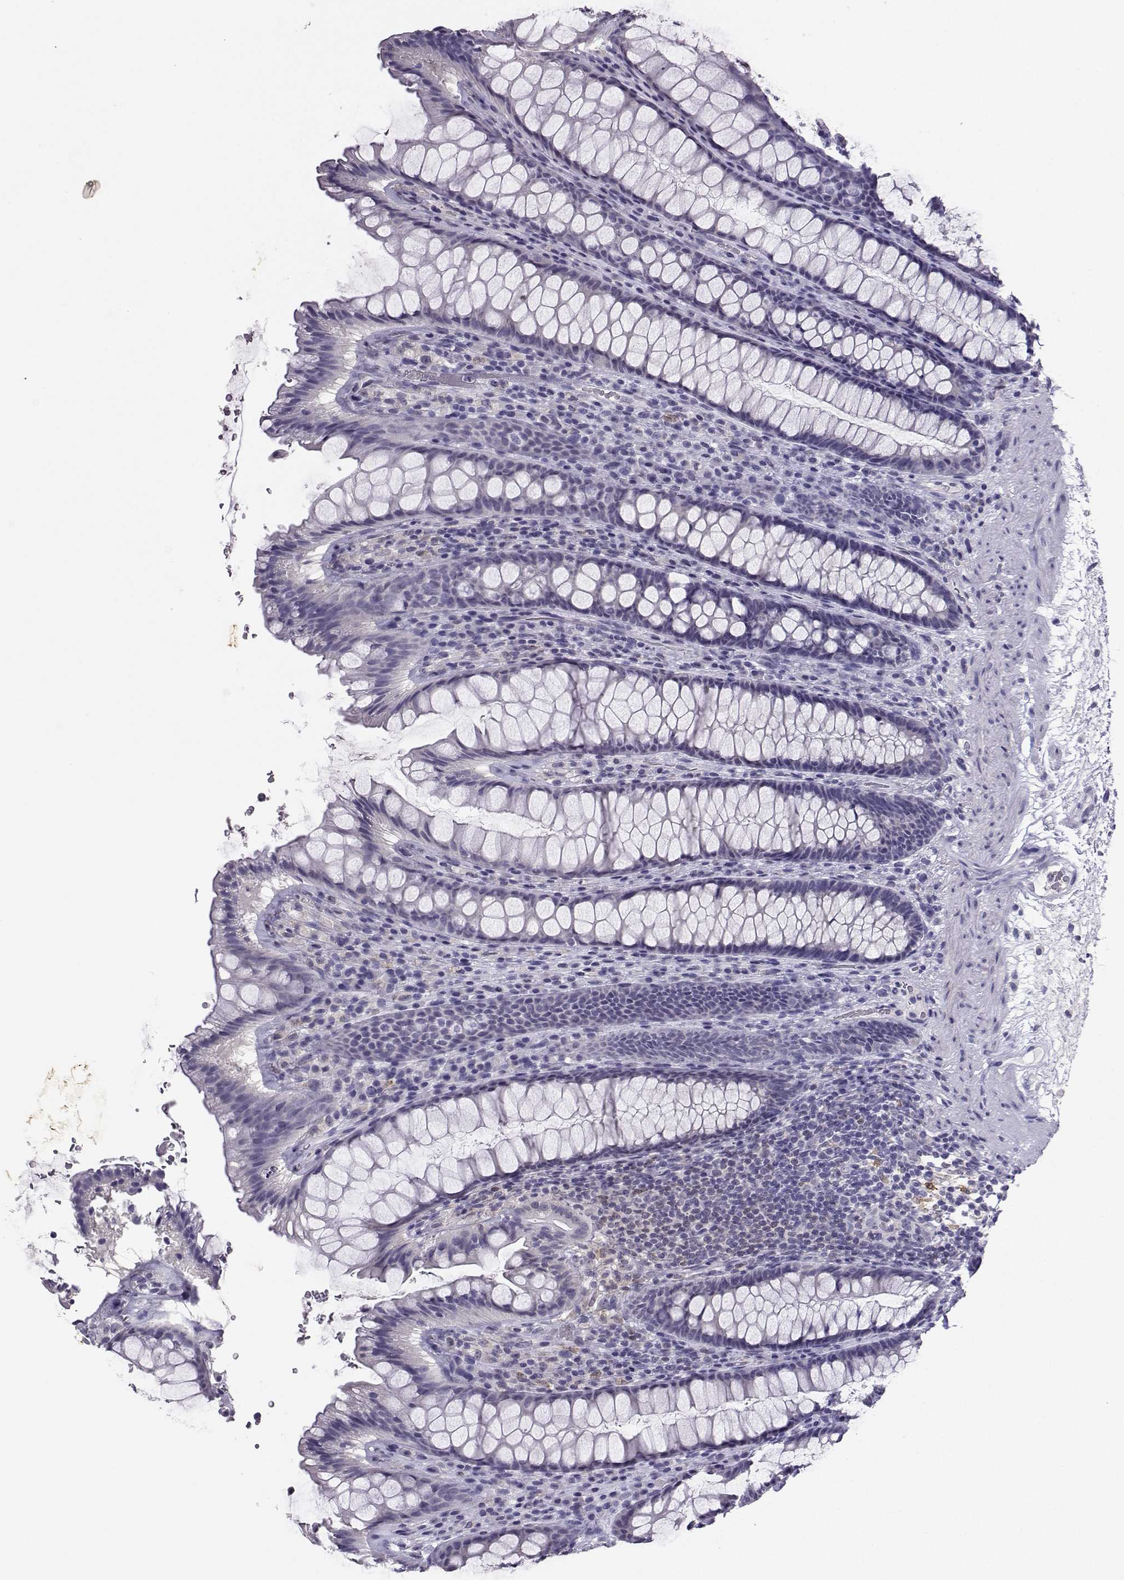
{"staining": {"intensity": "negative", "quantity": "none", "location": "none"}, "tissue": "rectum", "cell_type": "Glandular cells", "image_type": "normal", "snomed": [{"axis": "morphology", "description": "Normal tissue, NOS"}, {"axis": "topography", "description": "Rectum"}], "caption": "High power microscopy image of an immunohistochemistry (IHC) photomicrograph of benign rectum, revealing no significant staining in glandular cells. (DAB immunohistochemistry (IHC), high magnification).", "gene": "TBR1", "patient": {"sex": "male", "age": 72}}